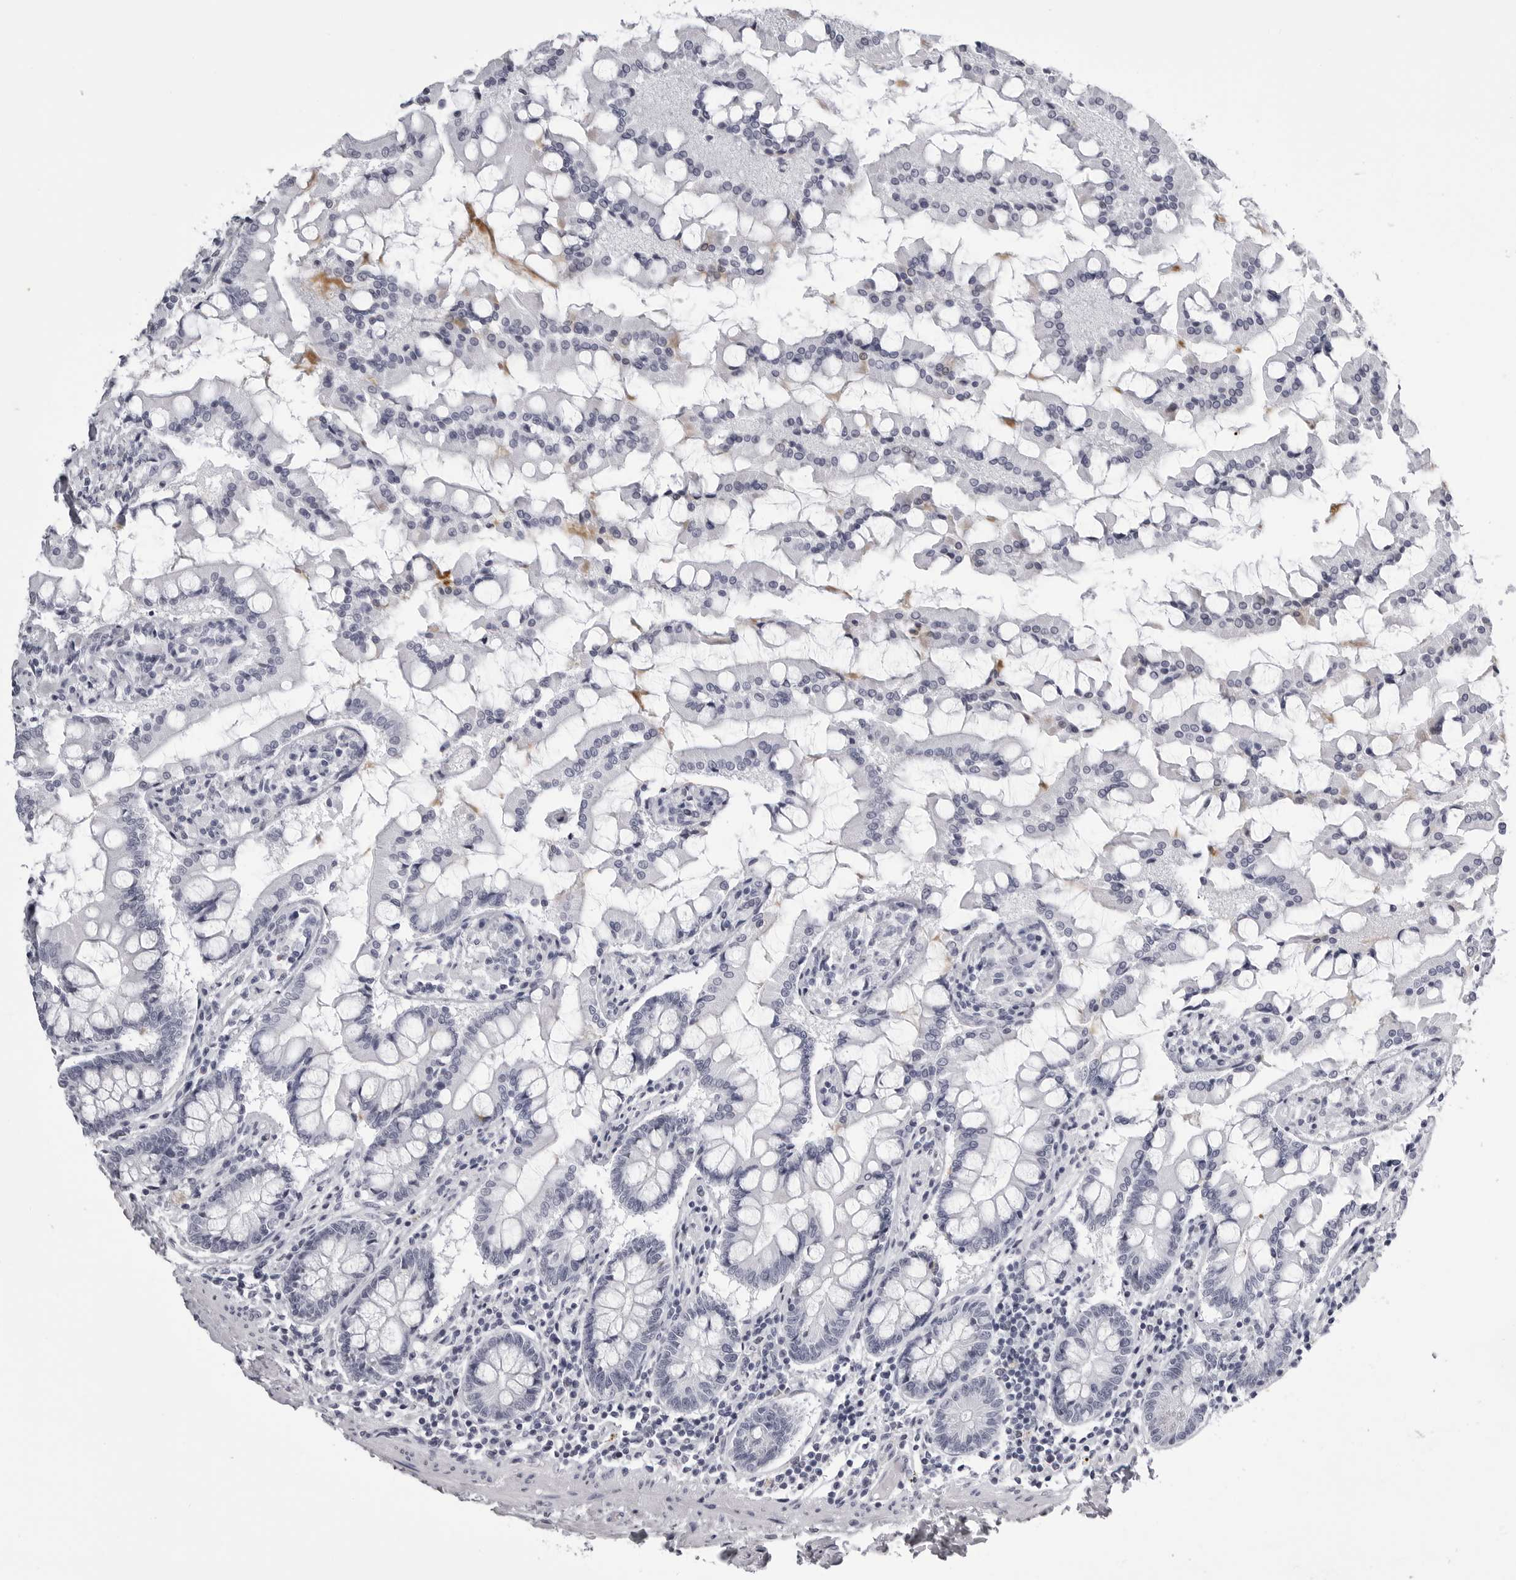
{"staining": {"intensity": "negative", "quantity": "none", "location": "none"}, "tissue": "small intestine", "cell_type": "Glandular cells", "image_type": "normal", "snomed": [{"axis": "morphology", "description": "Normal tissue, NOS"}, {"axis": "topography", "description": "Small intestine"}], "caption": "Glandular cells show no significant staining in benign small intestine. Nuclei are stained in blue.", "gene": "BPIFA1", "patient": {"sex": "male", "age": 41}}